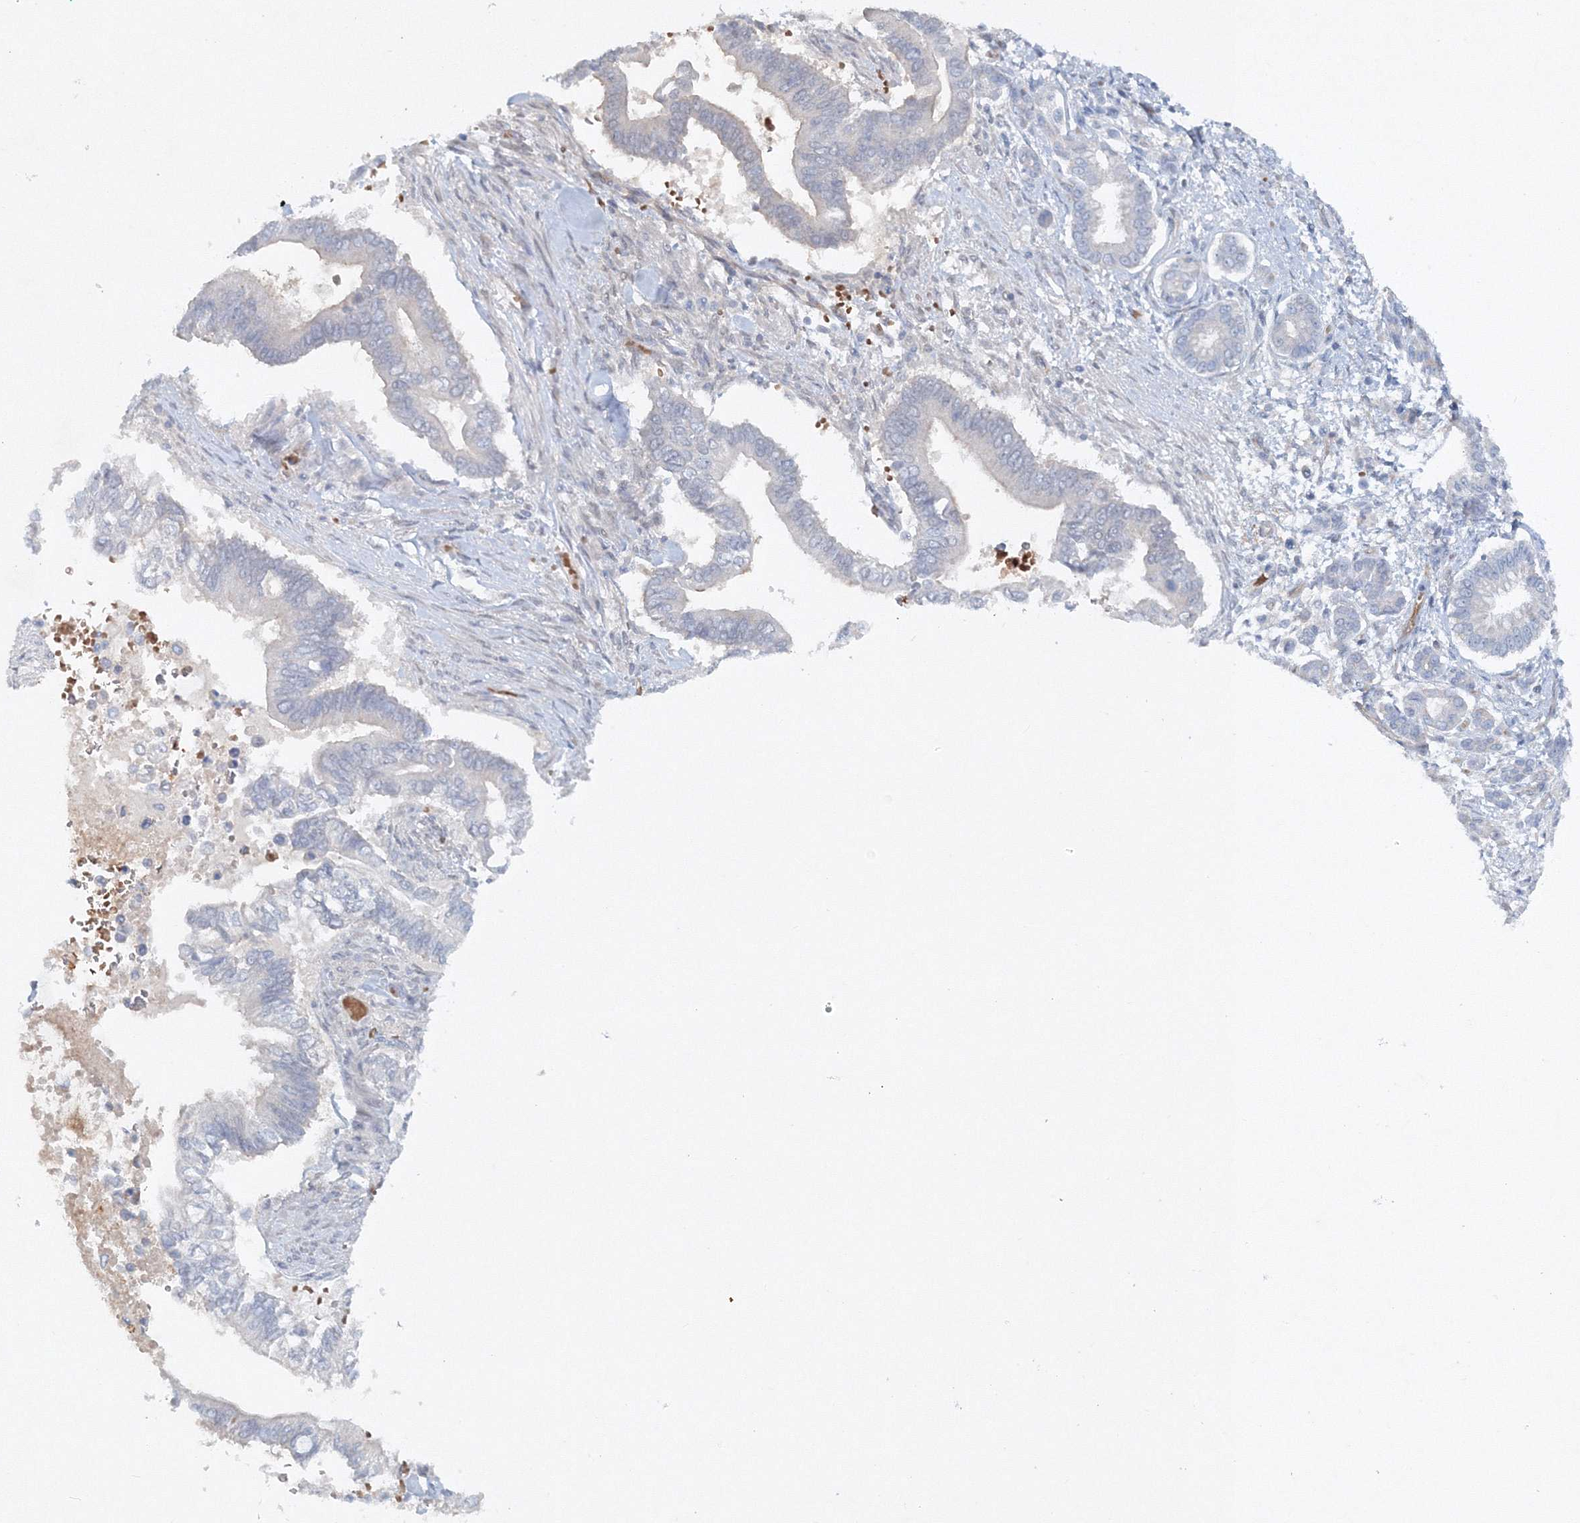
{"staining": {"intensity": "negative", "quantity": "none", "location": "none"}, "tissue": "pancreatic cancer", "cell_type": "Tumor cells", "image_type": "cancer", "snomed": [{"axis": "morphology", "description": "Adenocarcinoma, NOS"}, {"axis": "topography", "description": "Pancreas"}], "caption": "An IHC photomicrograph of pancreatic cancer is shown. There is no staining in tumor cells of pancreatic cancer.", "gene": "SH3BP5", "patient": {"sex": "male", "age": 68}}